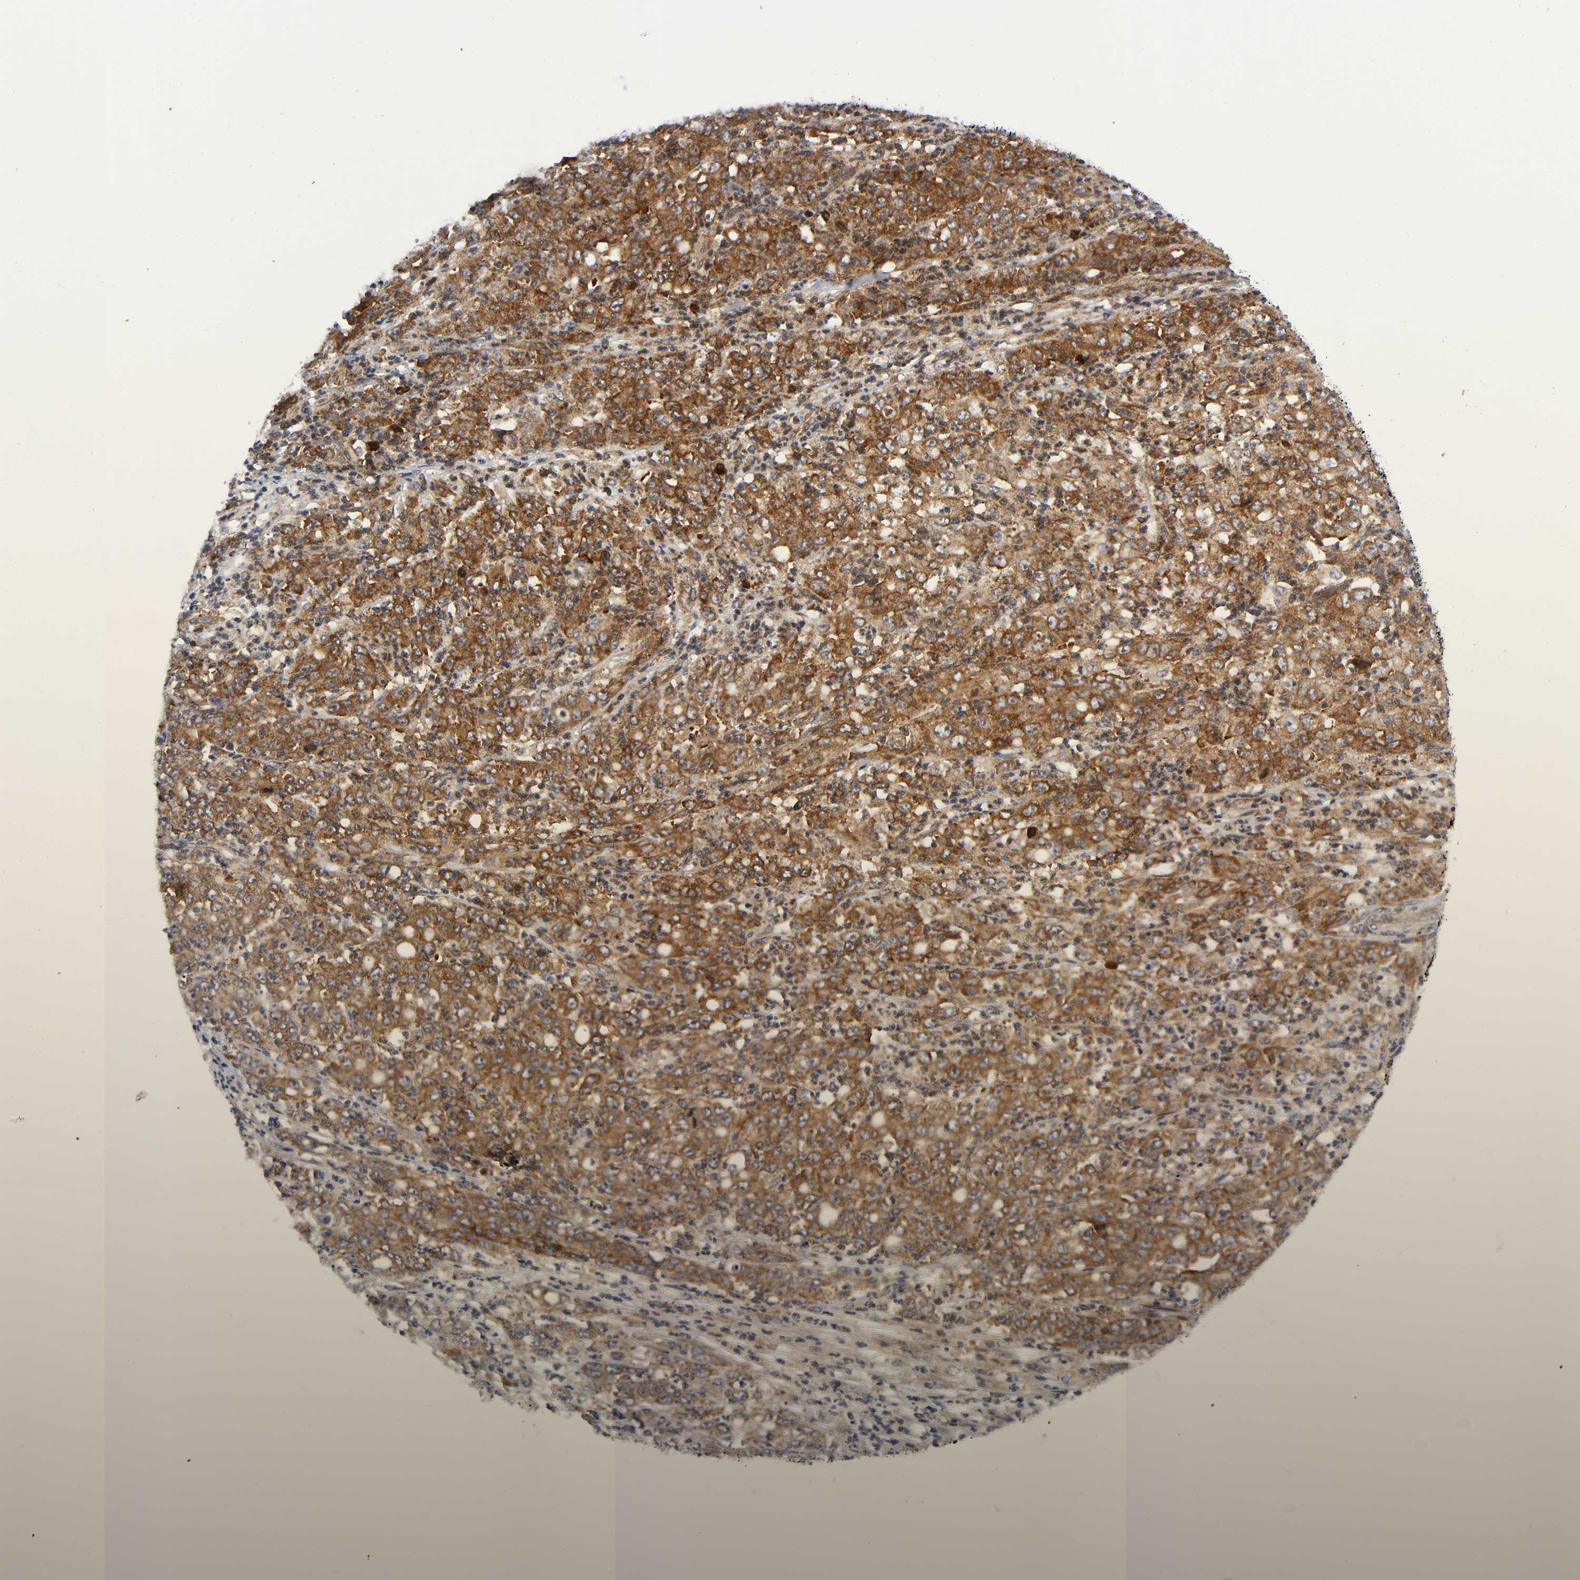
{"staining": {"intensity": "strong", "quantity": ">75%", "location": "cytoplasmic/membranous"}, "tissue": "stomach cancer", "cell_type": "Tumor cells", "image_type": "cancer", "snomed": [{"axis": "morphology", "description": "Adenocarcinoma, NOS"}, {"axis": "topography", "description": "Stomach, lower"}], "caption": "High-power microscopy captured an immunohistochemistry photomicrograph of stomach adenocarcinoma, revealing strong cytoplasmic/membranous staining in approximately >75% of tumor cells.", "gene": "EIF5", "patient": {"sex": "female", "age": 71}}